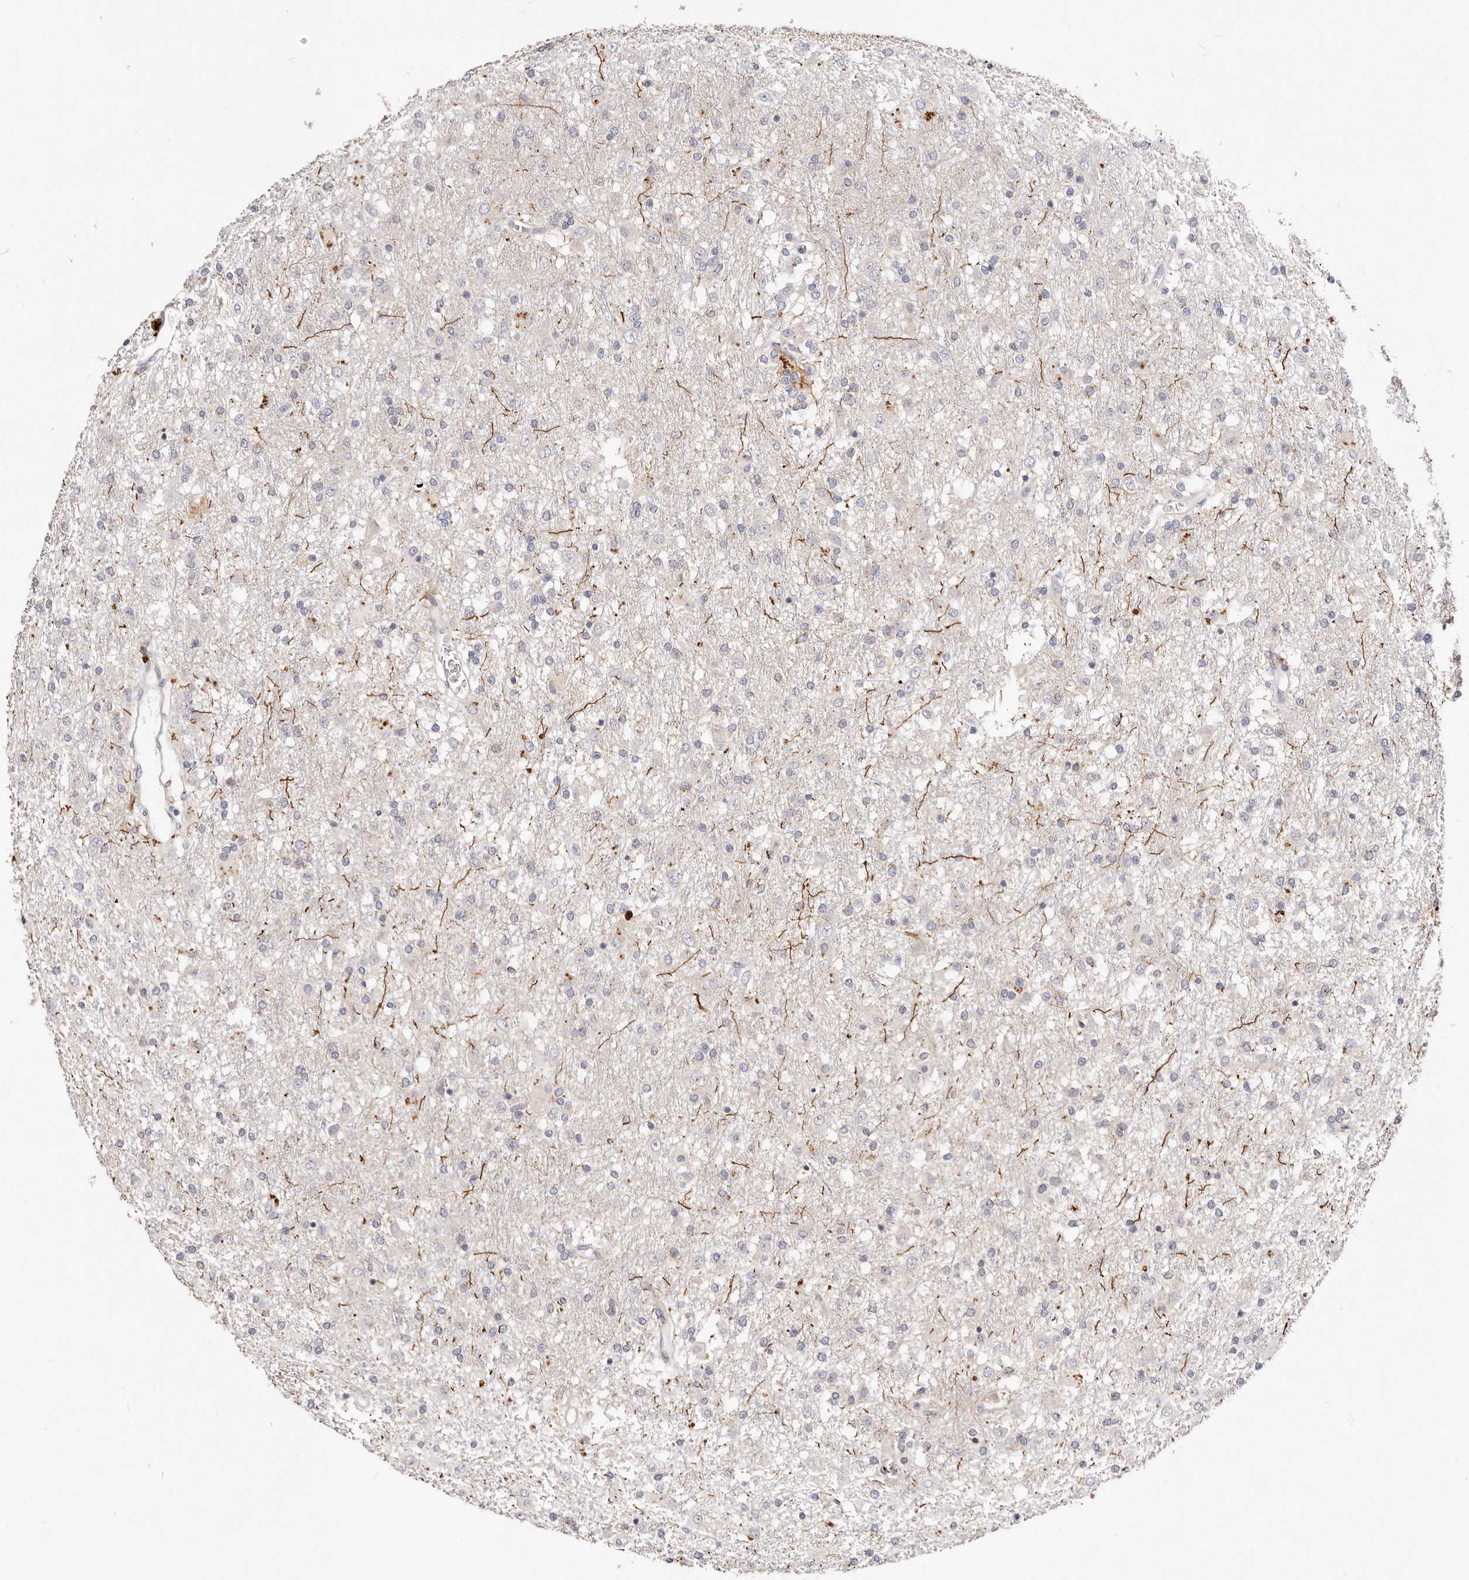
{"staining": {"intensity": "negative", "quantity": "none", "location": "none"}, "tissue": "glioma", "cell_type": "Tumor cells", "image_type": "cancer", "snomed": [{"axis": "morphology", "description": "Glioma, malignant, Low grade"}, {"axis": "topography", "description": "Brain"}], "caption": "DAB (3,3'-diaminobenzidine) immunohistochemical staining of malignant glioma (low-grade) demonstrates no significant expression in tumor cells.", "gene": "VIPAS39", "patient": {"sex": "male", "age": 65}}